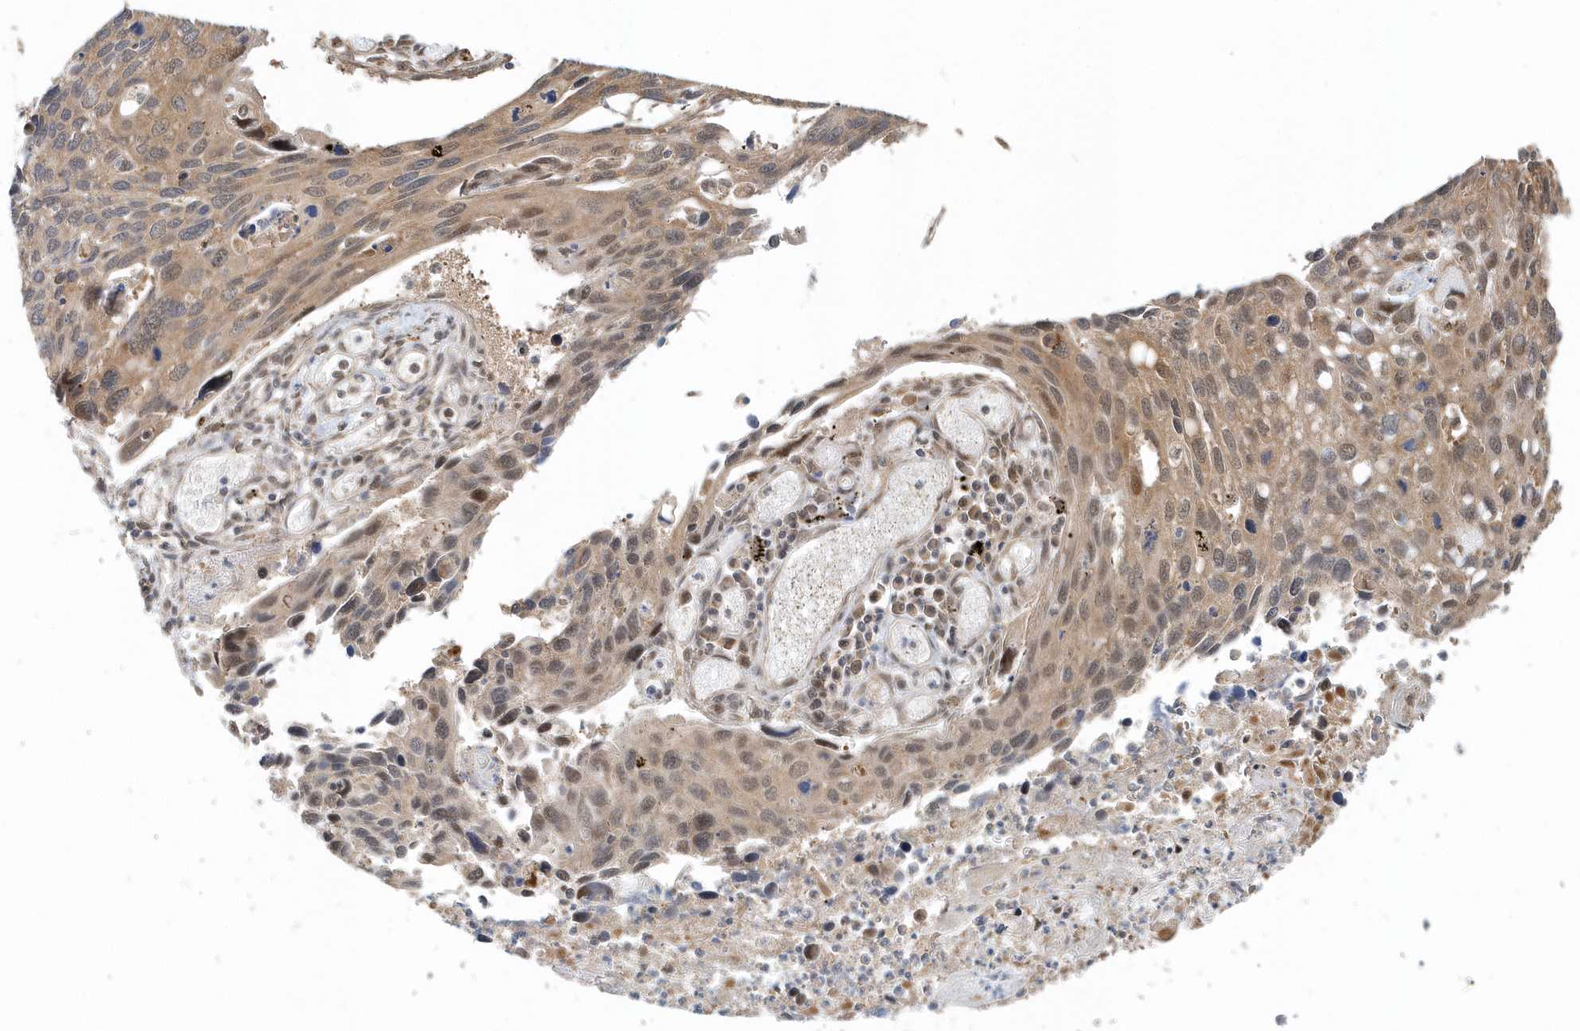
{"staining": {"intensity": "weak", "quantity": ">75%", "location": "cytoplasmic/membranous,nuclear"}, "tissue": "cervical cancer", "cell_type": "Tumor cells", "image_type": "cancer", "snomed": [{"axis": "morphology", "description": "Squamous cell carcinoma, NOS"}, {"axis": "topography", "description": "Cervix"}], "caption": "There is low levels of weak cytoplasmic/membranous and nuclear expression in tumor cells of cervical cancer, as demonstrated by immunohistochemical staining (brown color).", "gene": "PSMD6", "patient": {"sex": "female", "age": 55}}